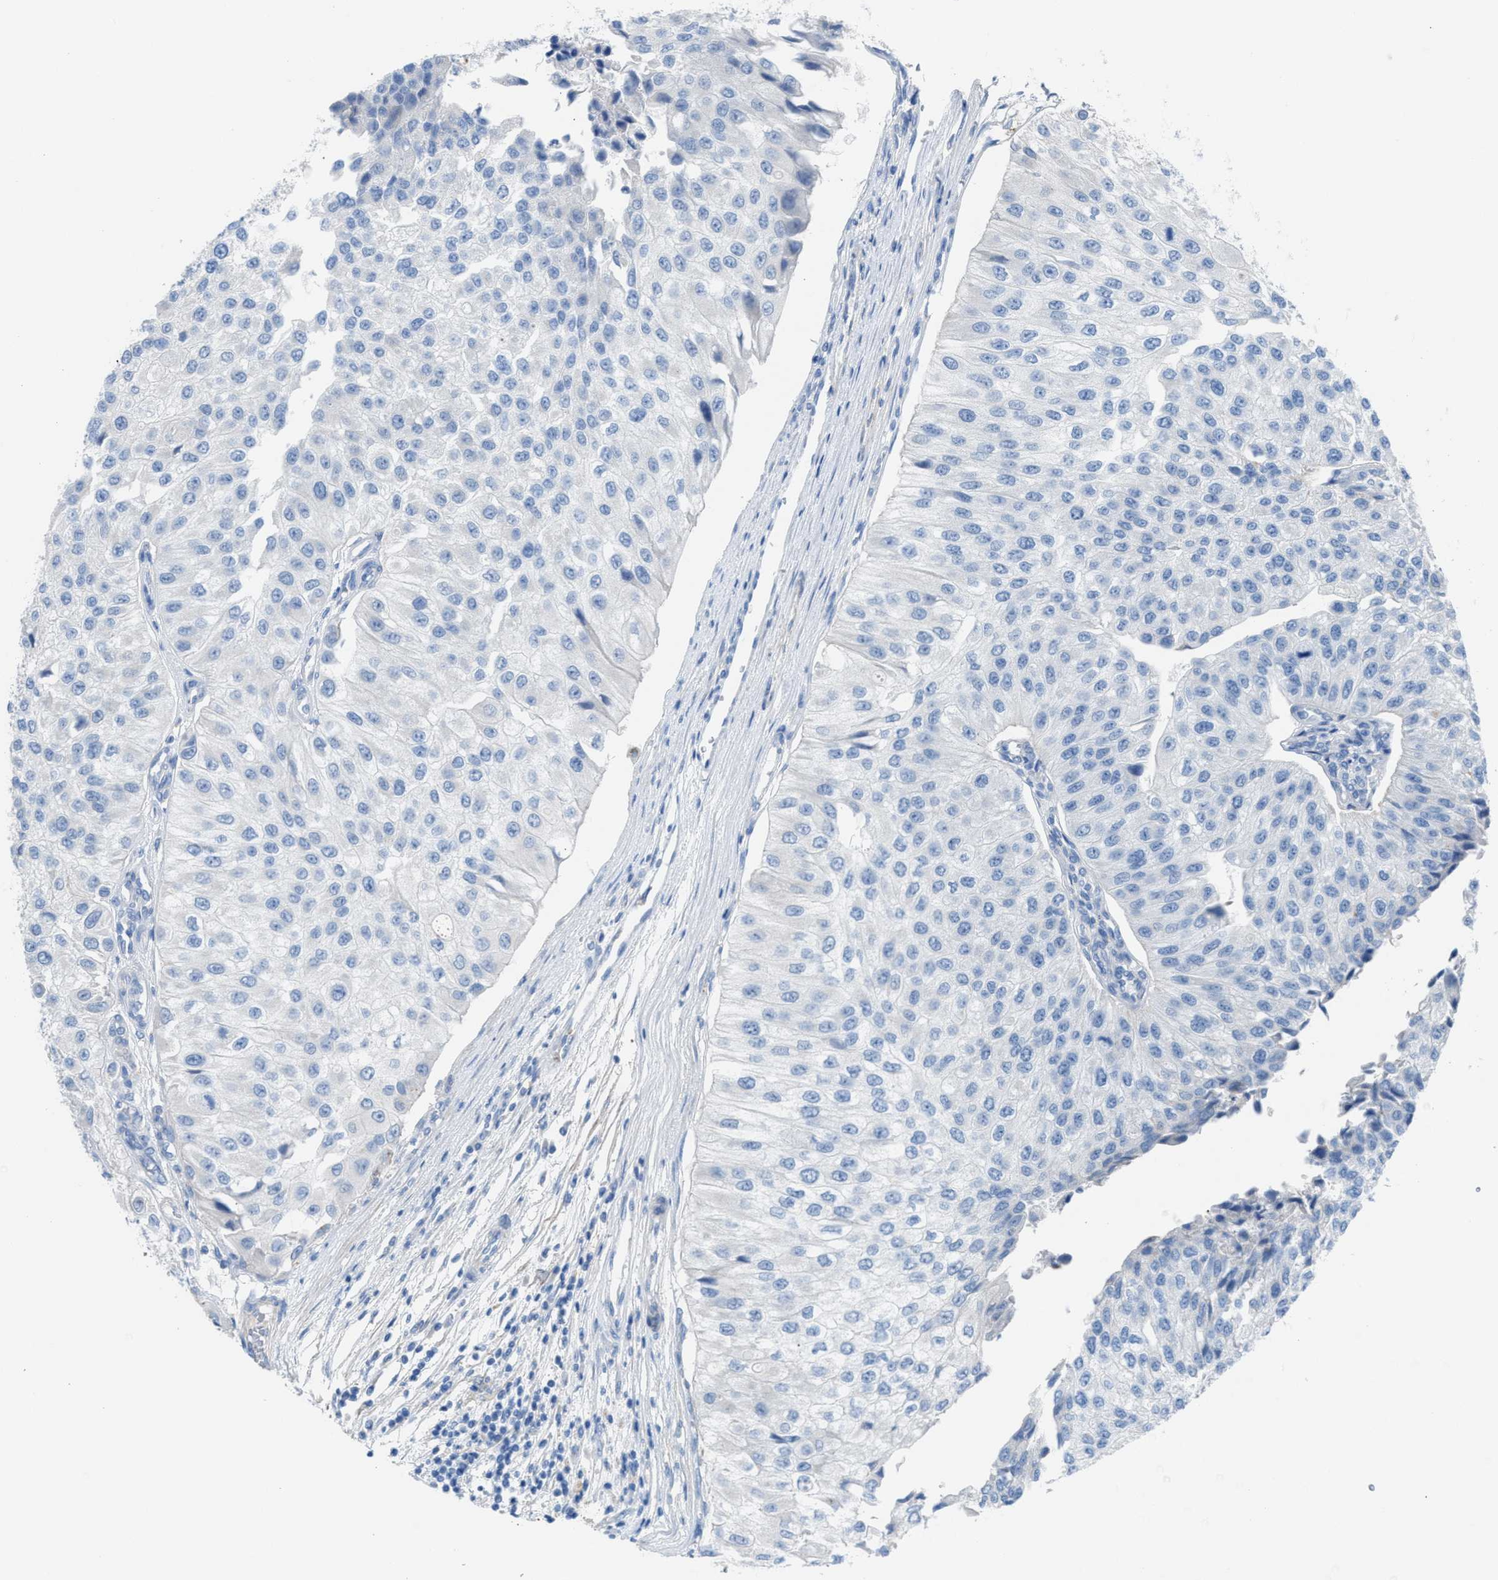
{"staining": {"intensity": "negative", "quantity": "none", "location": "none"}, "tissue": "urothelial cancer", "cell_type": "Tumor cells", "image_type": "cancer", "snomed": [{"axis": "morphology", "description": "Urothelial carcinoma, High grade"}, {"axis": "topography", "description": "Kidney"}, {"axis": "topography", "description": "Urinary bladder"}], "caption": "Immunohistochemical staining of human high-grade urothelial carcinoma shows no significant staining in tumor cells. (Stains: DAB immunohistochemistry (IHC) with hematoxylin counter stain, Microscopy: brightfield microscopy at high magnification).", "gene": "ASPA", "patient": {"sex": "male", "age": 77}}